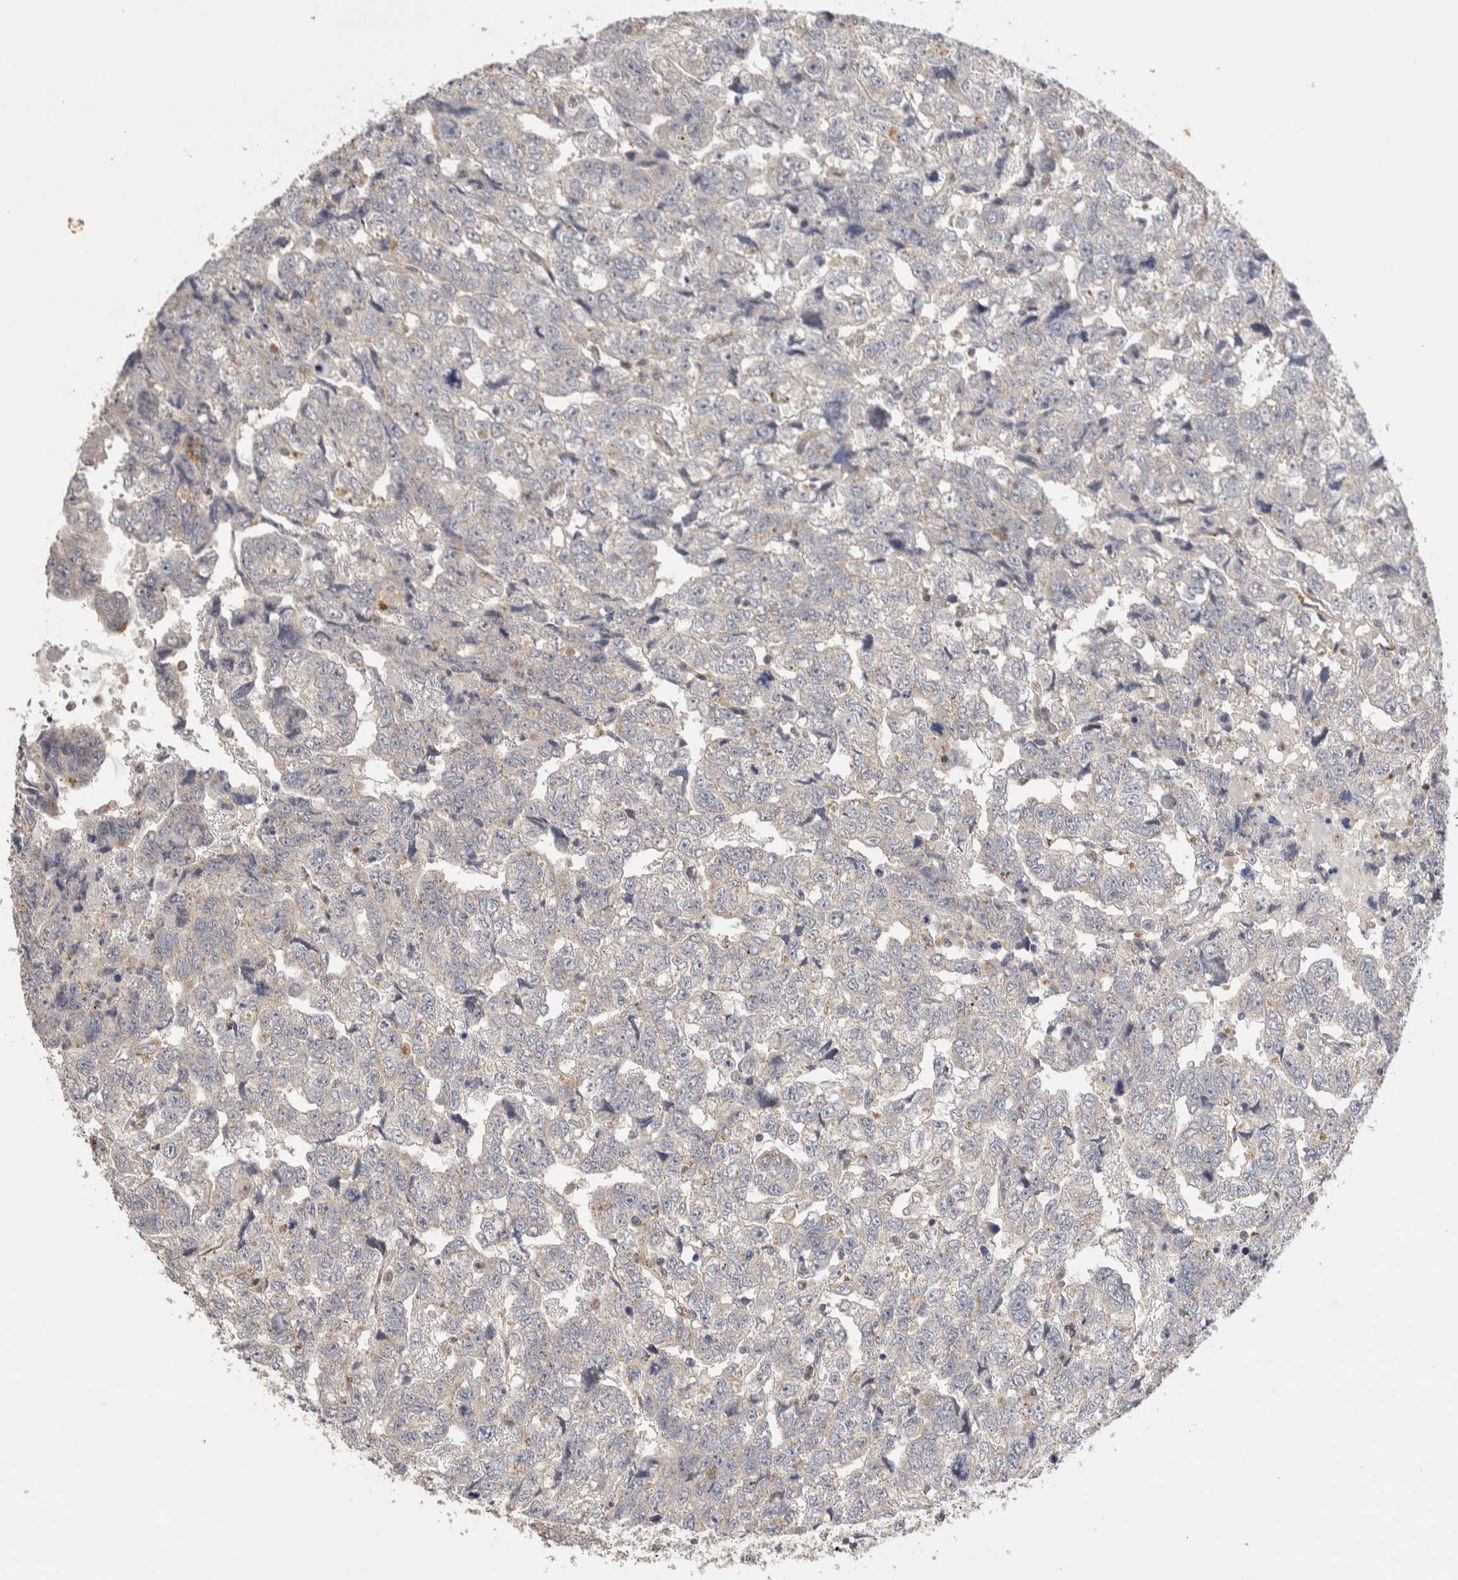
{"staining": {"intensity": "weak", "quantity": "<25%", "location": "cytoplasmic/membranous"}, "tissue": "testis cancer", "cell_type": "Tumor cells", "image_type": "cancer", "snomed": [{"axis": "morphology", "description": "Carcinoma, Embryonal, NOS"}, {"axis": "topography", "description": "Testis"}], "caption": "The micrograph demonstrates no significant positivity in tumor cells of testis embryonal carcinoma.", "gene": "NSMAF", "patient": {"sex": "male", "age": 36}}